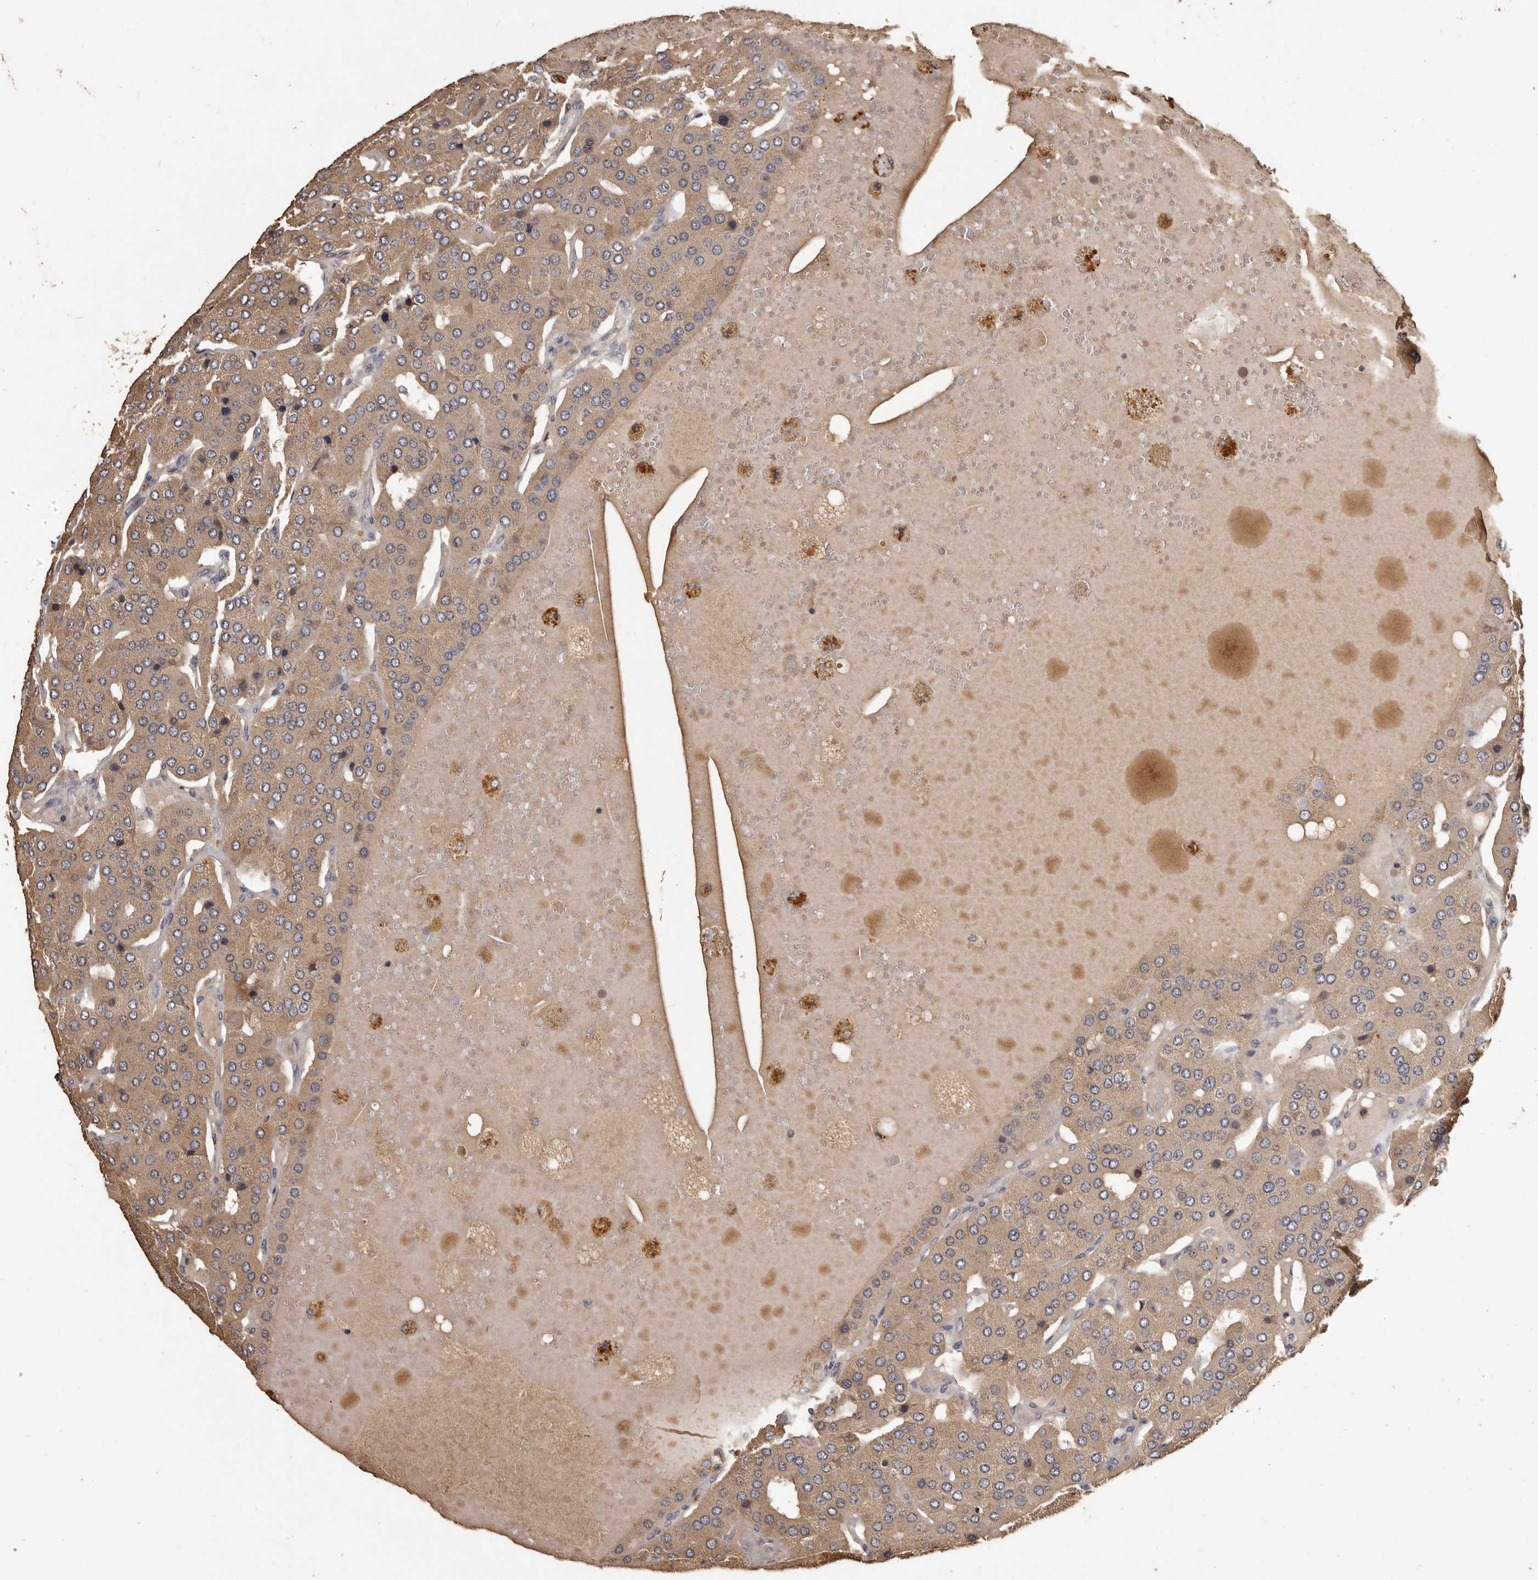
{"staining": {"intensity": "weak", "quantity": ">75%", "location": "cytoplasmic/membranous"}, "tissue": "parathyroid gland", "cell_type": "Glandular cells", "image_type": "normal", "snomed": [{"axis": "morphology", "description": "Normal tissue, NOS"}, {"axis": "morphology", "description": "Adenoma, NOS"}, {"axis": "topography", "description": "Parathyroid gland"}], "caption": "Immunohistochemistry (IHC) micrograph of unremarkable parathyroid gland: parathyroid gland stained using IHC exhibits low levels of weak protein expression localized specifically in the cytoplasmic/membranous of glandular cells, appearing as a cytoplasmic/membranous brown color.", "gene": "MGAT5", "patient": {"sex": "female", "age": 86}}